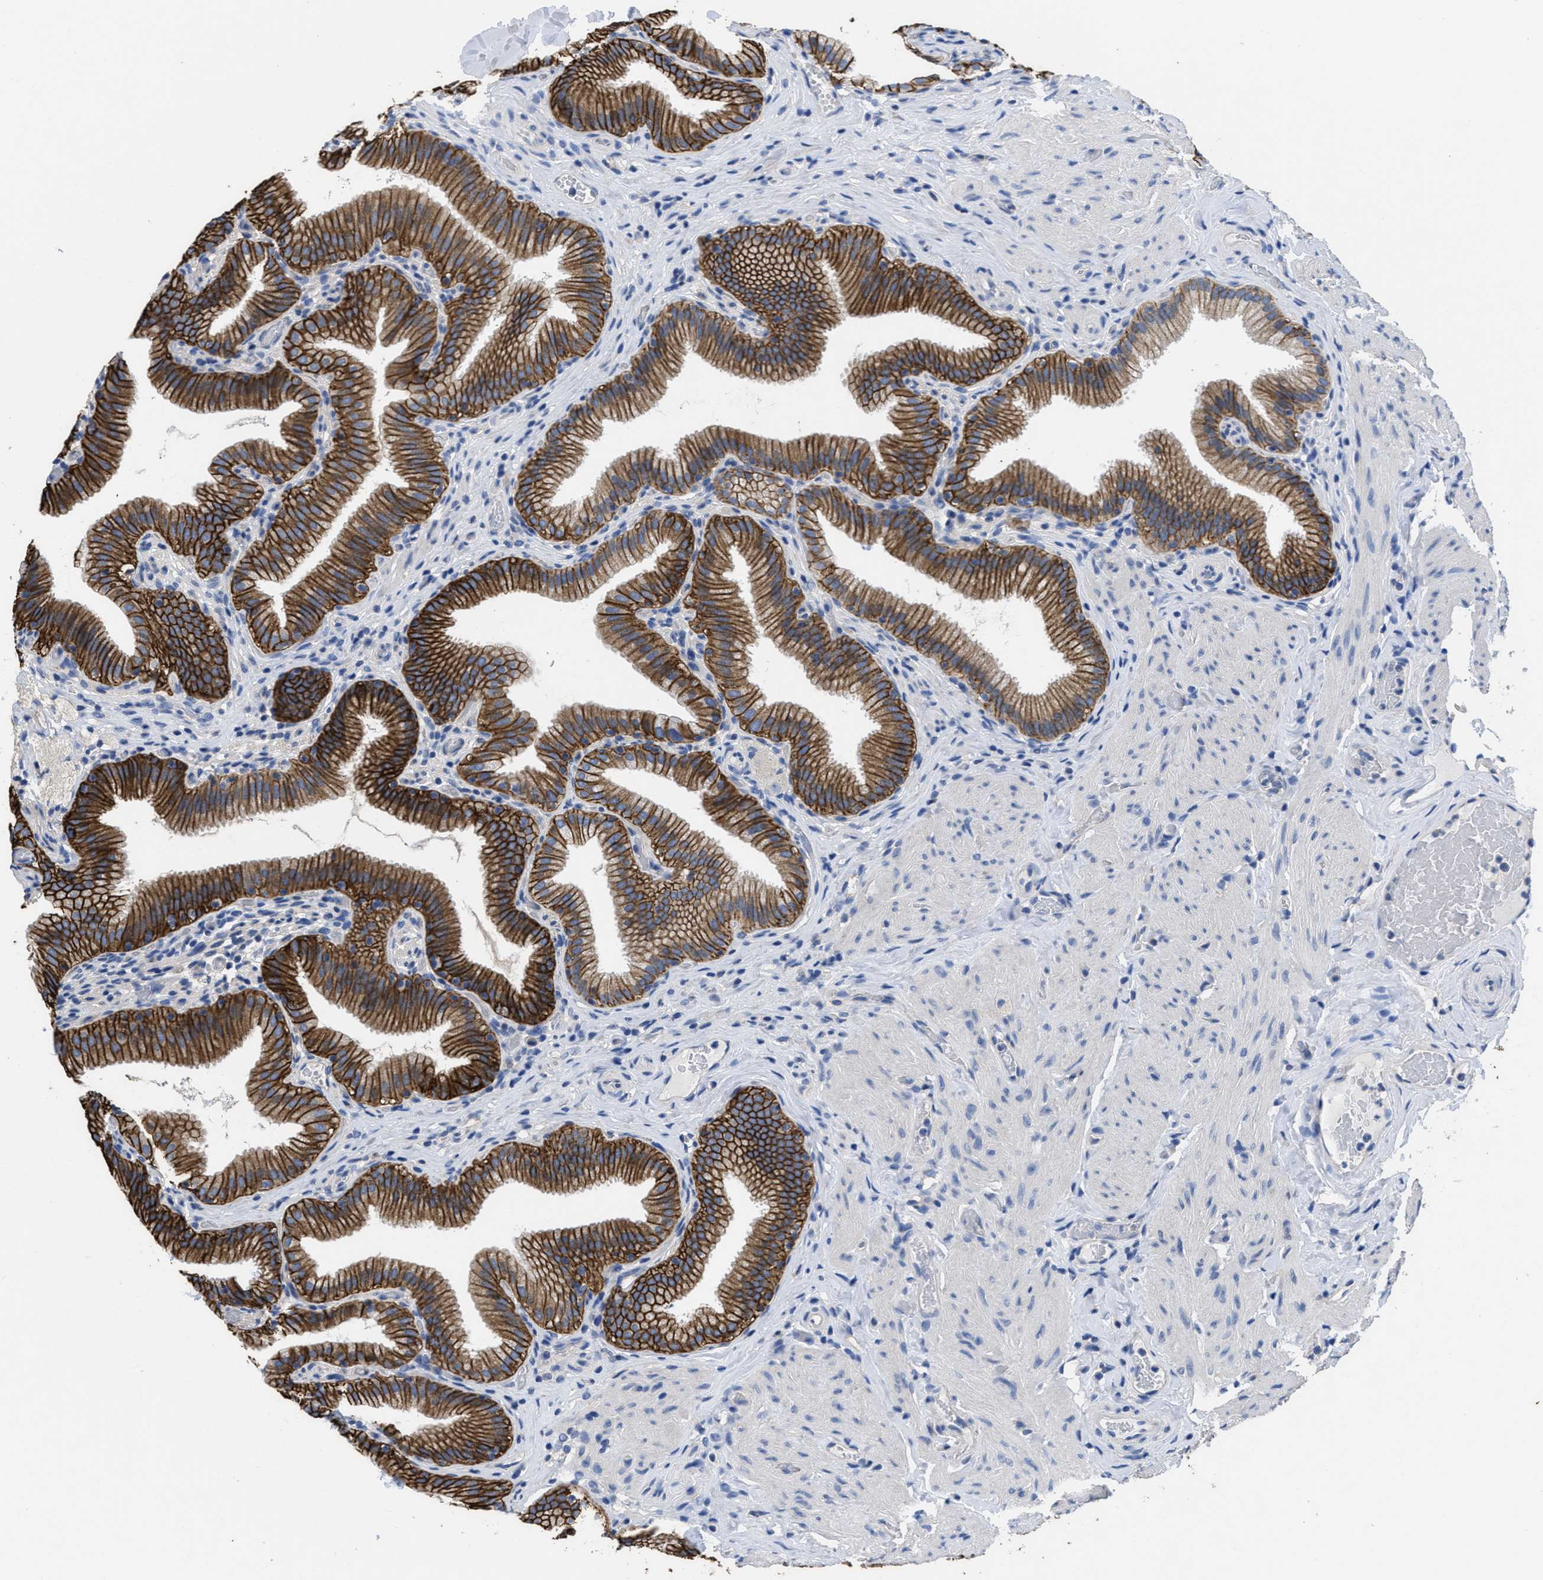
{"staining": {"intensity": "strong", "quantity": ">75%", "location": "cytoplasmic/membranous"}, "tissue": "gallbladder", "cell_type": "Glandular cells", "image_type": "normal", "snomed": [{"axis": "morphology", "description": "Normal tissue, NOS"}, {"axis": "topography", "description": "Gallbladder"}], "caption": "This micrograph displays unremarkable gallbladder stained with IHC to label a protein in brown. The cytoplasmic/membranous of glandular cells show strong positivity for the protein. Nuclei are counter-stained blue.", "gene": "CA9", "patient": {"sex": "male", "age": 54}}